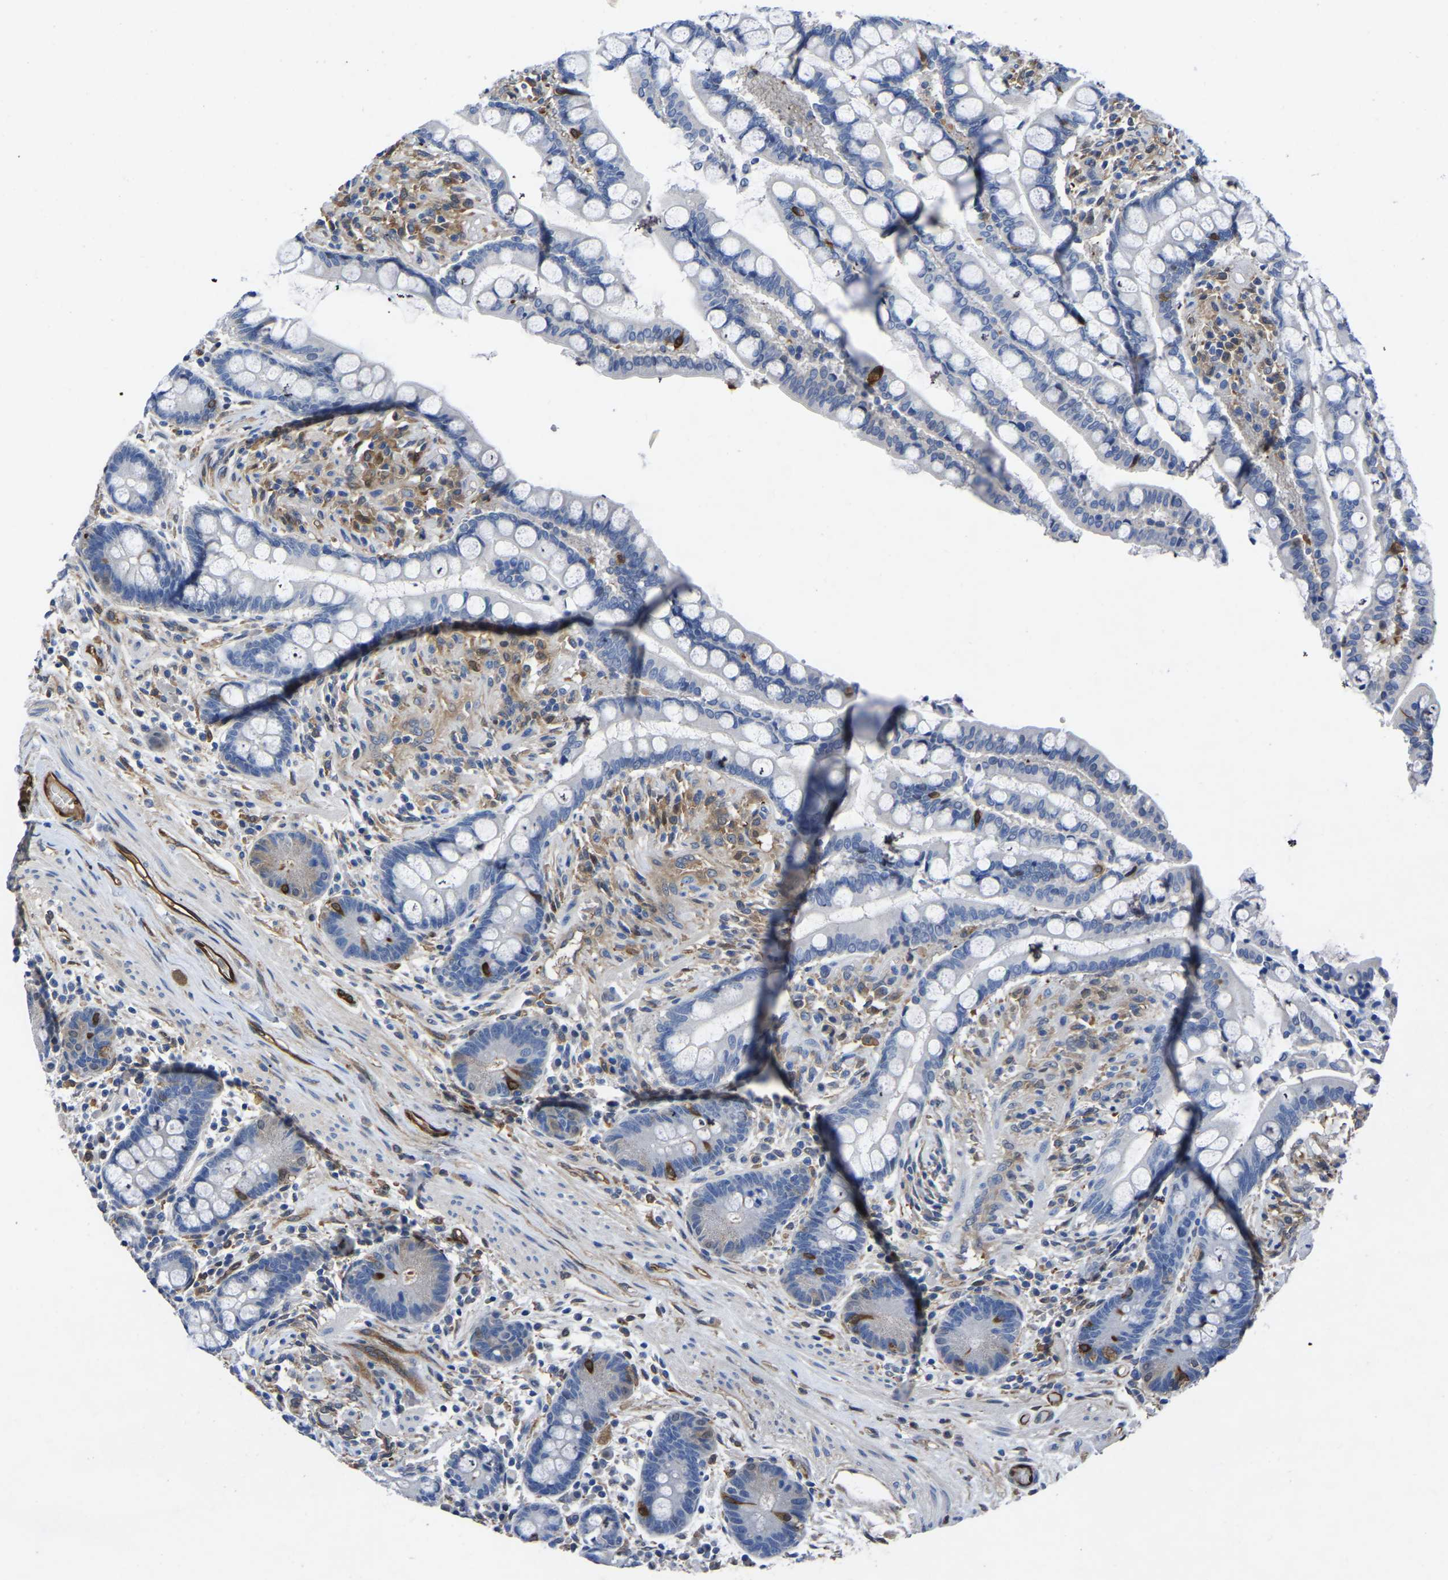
{"staining": {"intensity": "strong", "quantity": ">75%", "location": "cytoplasmic/membranous"}, "tissue": "colon", "cell_type": "Endothelial cells", "image_type": "normal", "snomed": [{"axis": "morphology", "description": "Normal tissue, NOS"}, {"axis": "topography", "description": "Colon"}], "caption": "Immunohistochemical staining of unremarkable colon shows >75% levels of strong cytoplasmic/membranous protein positivity in about >75% of endothelial cells.", "gene": "ATG2B", "patient": {"sex": "male", "age": 73}}